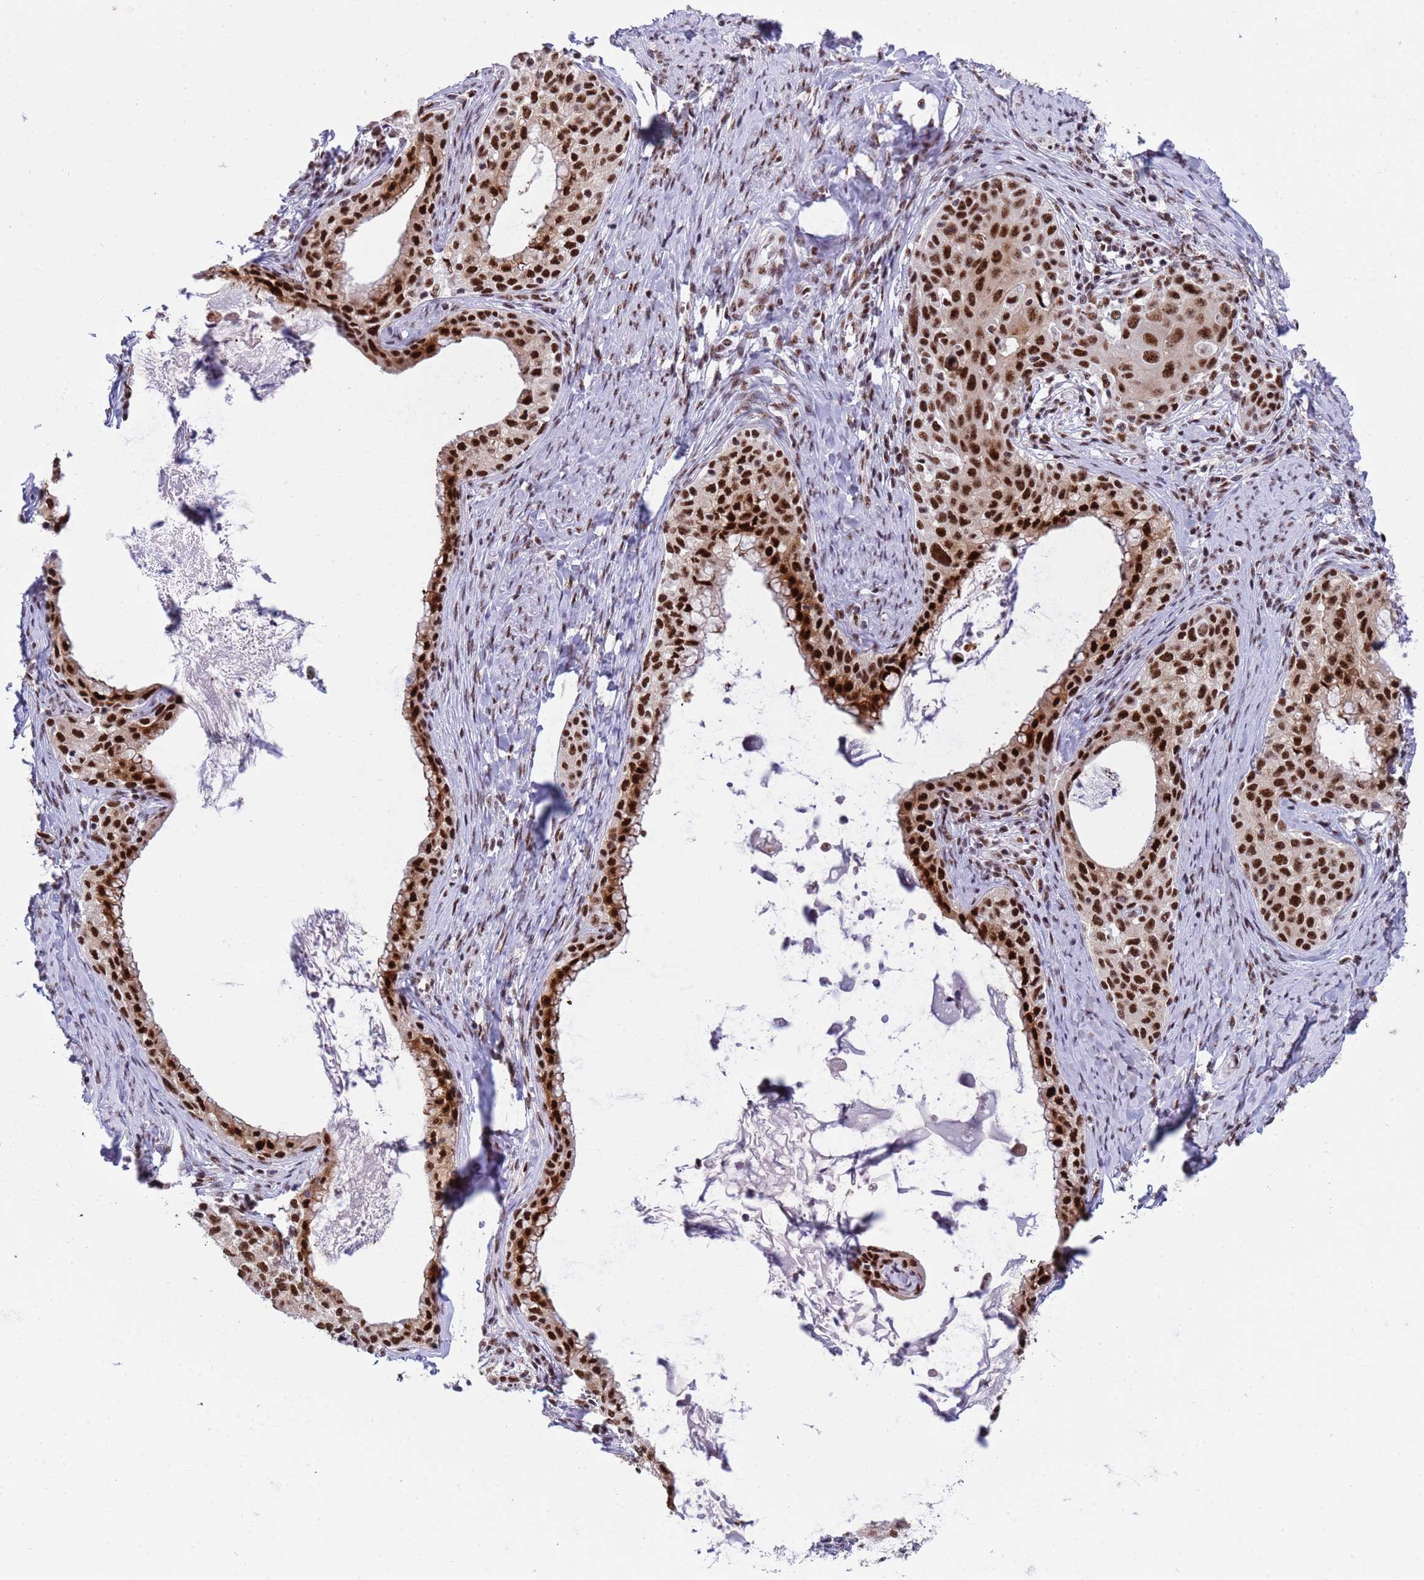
{"staining": {"intensity": "strong", "quantity": ">75%", "location": "nuclear"}, "tissue": "cervical cancer", "cell_type": "Tumor cells", "image_type": "cancer", "snomed": [{"axis": "morphology", "description": "Squamous cell carcinoma, NOS"}, {"axis": "morphology", "description": "Adenocarcinoma, NOS"}, {"axis": "topography", "description": "Cervix"}], "caption": "Cervical cancer stained for a protein (brown) demonstrates strong nuclear positive expression in approximately >75% of tumor cells.", "gene": "THOC2", "patient": {"sex": "female", "age": 52}}